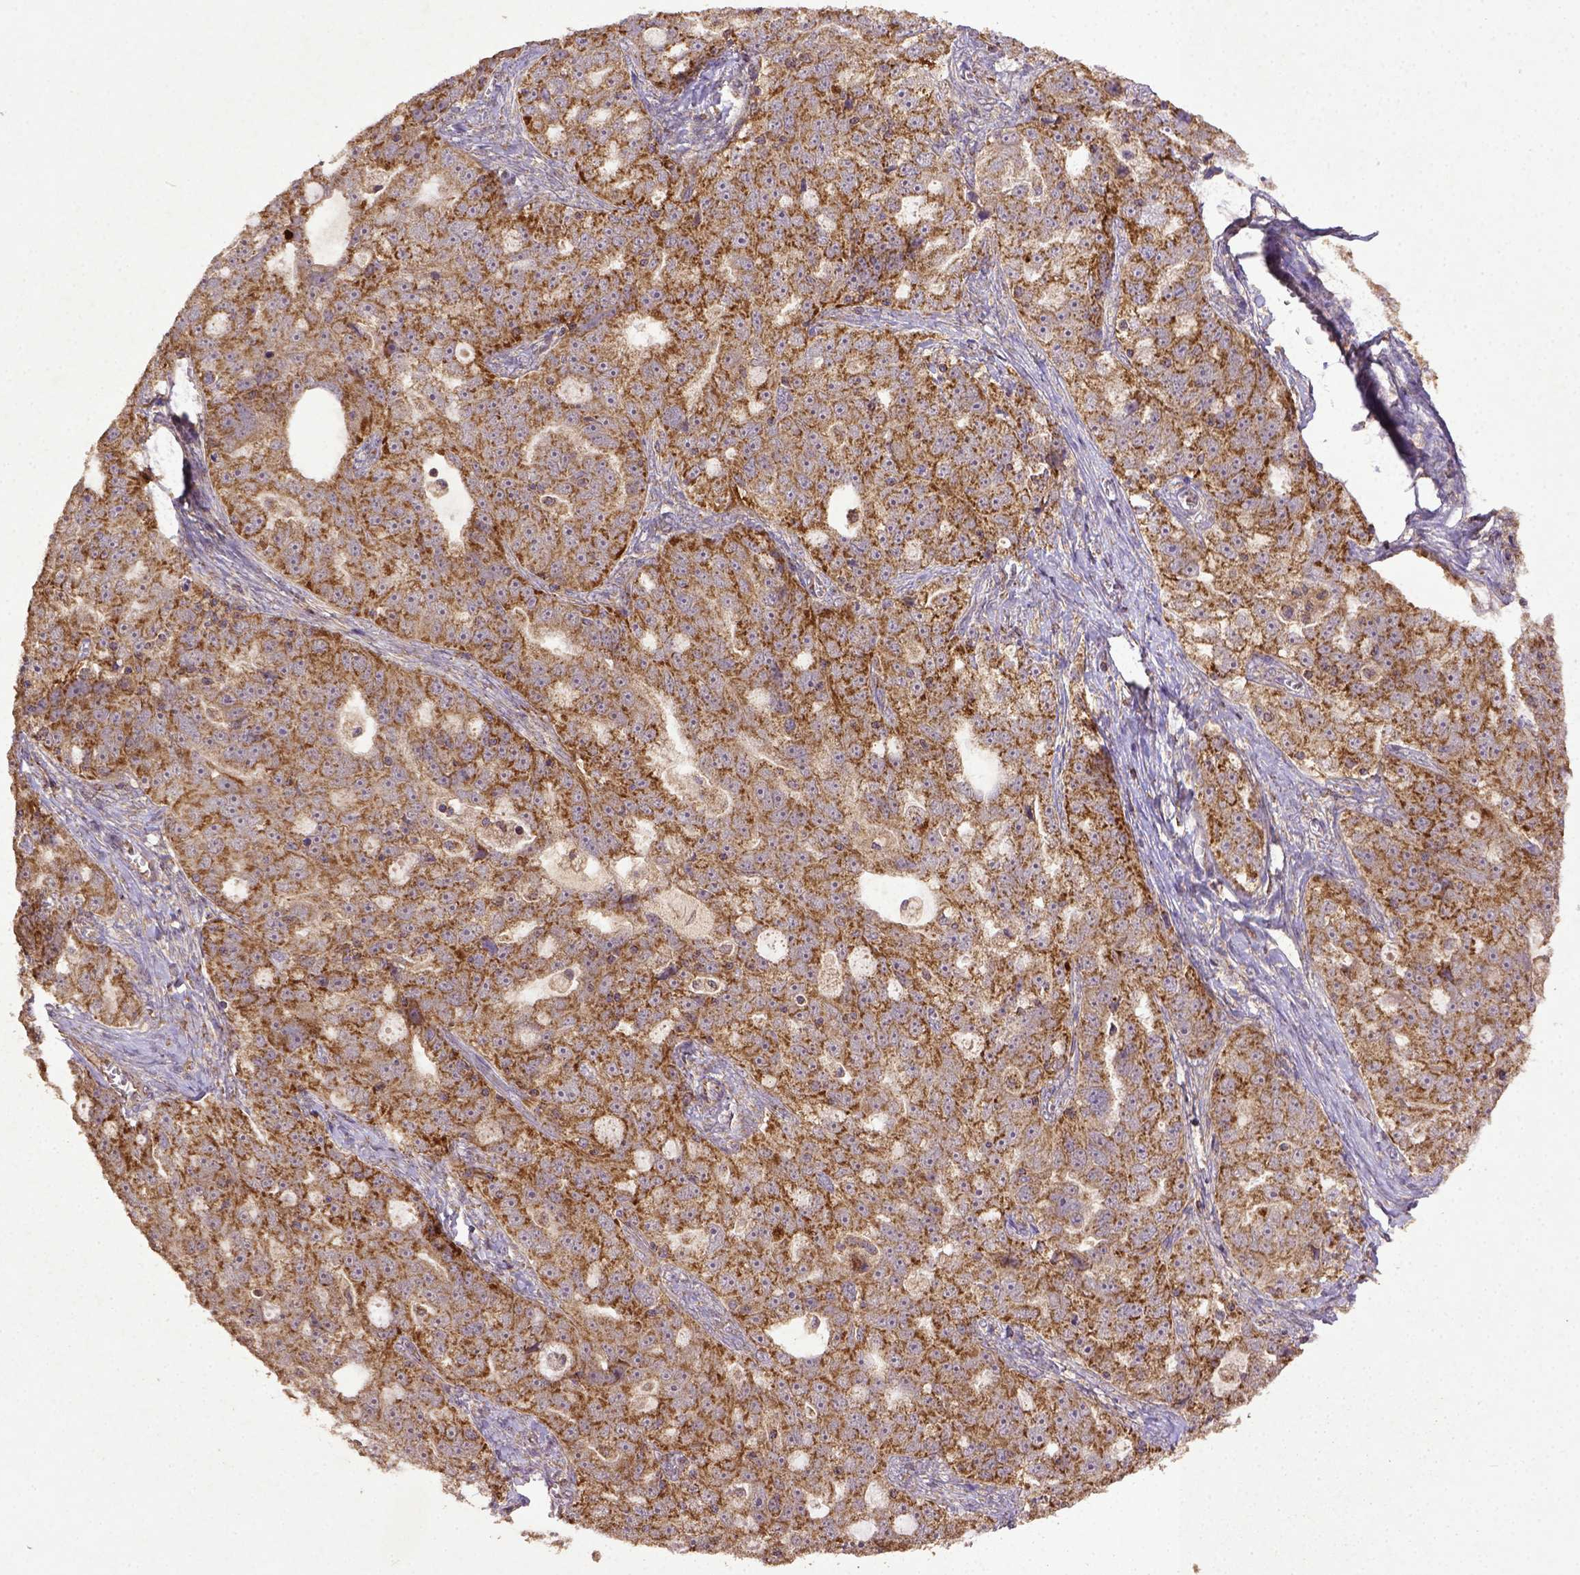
{"staining": {"intensity": "strong", "quantity": ">75%", "location": "cytoplasmic/membranous"}, "tissue": "ovarian cancer", "cell_type": "Tumor cells", "image_type": "cancer", "snomed": [{"axis": "morphology", "description": "Cystadenocarcinoma, serous, NOS"}, {"axis": "topography", "description": "Ovary"}], "caption": "Immunohistochemistry (DAB) staining of serous cystadenocarcinoma (ovarian) displays strong cytoplasmic/membranous protein positivity in approximately >75% of tumor cells. (Brightfield microscopy of DAB IHC at high magnification).", "gene": "MT-CO1", "patient": {"sex": "female", "age": 51}}